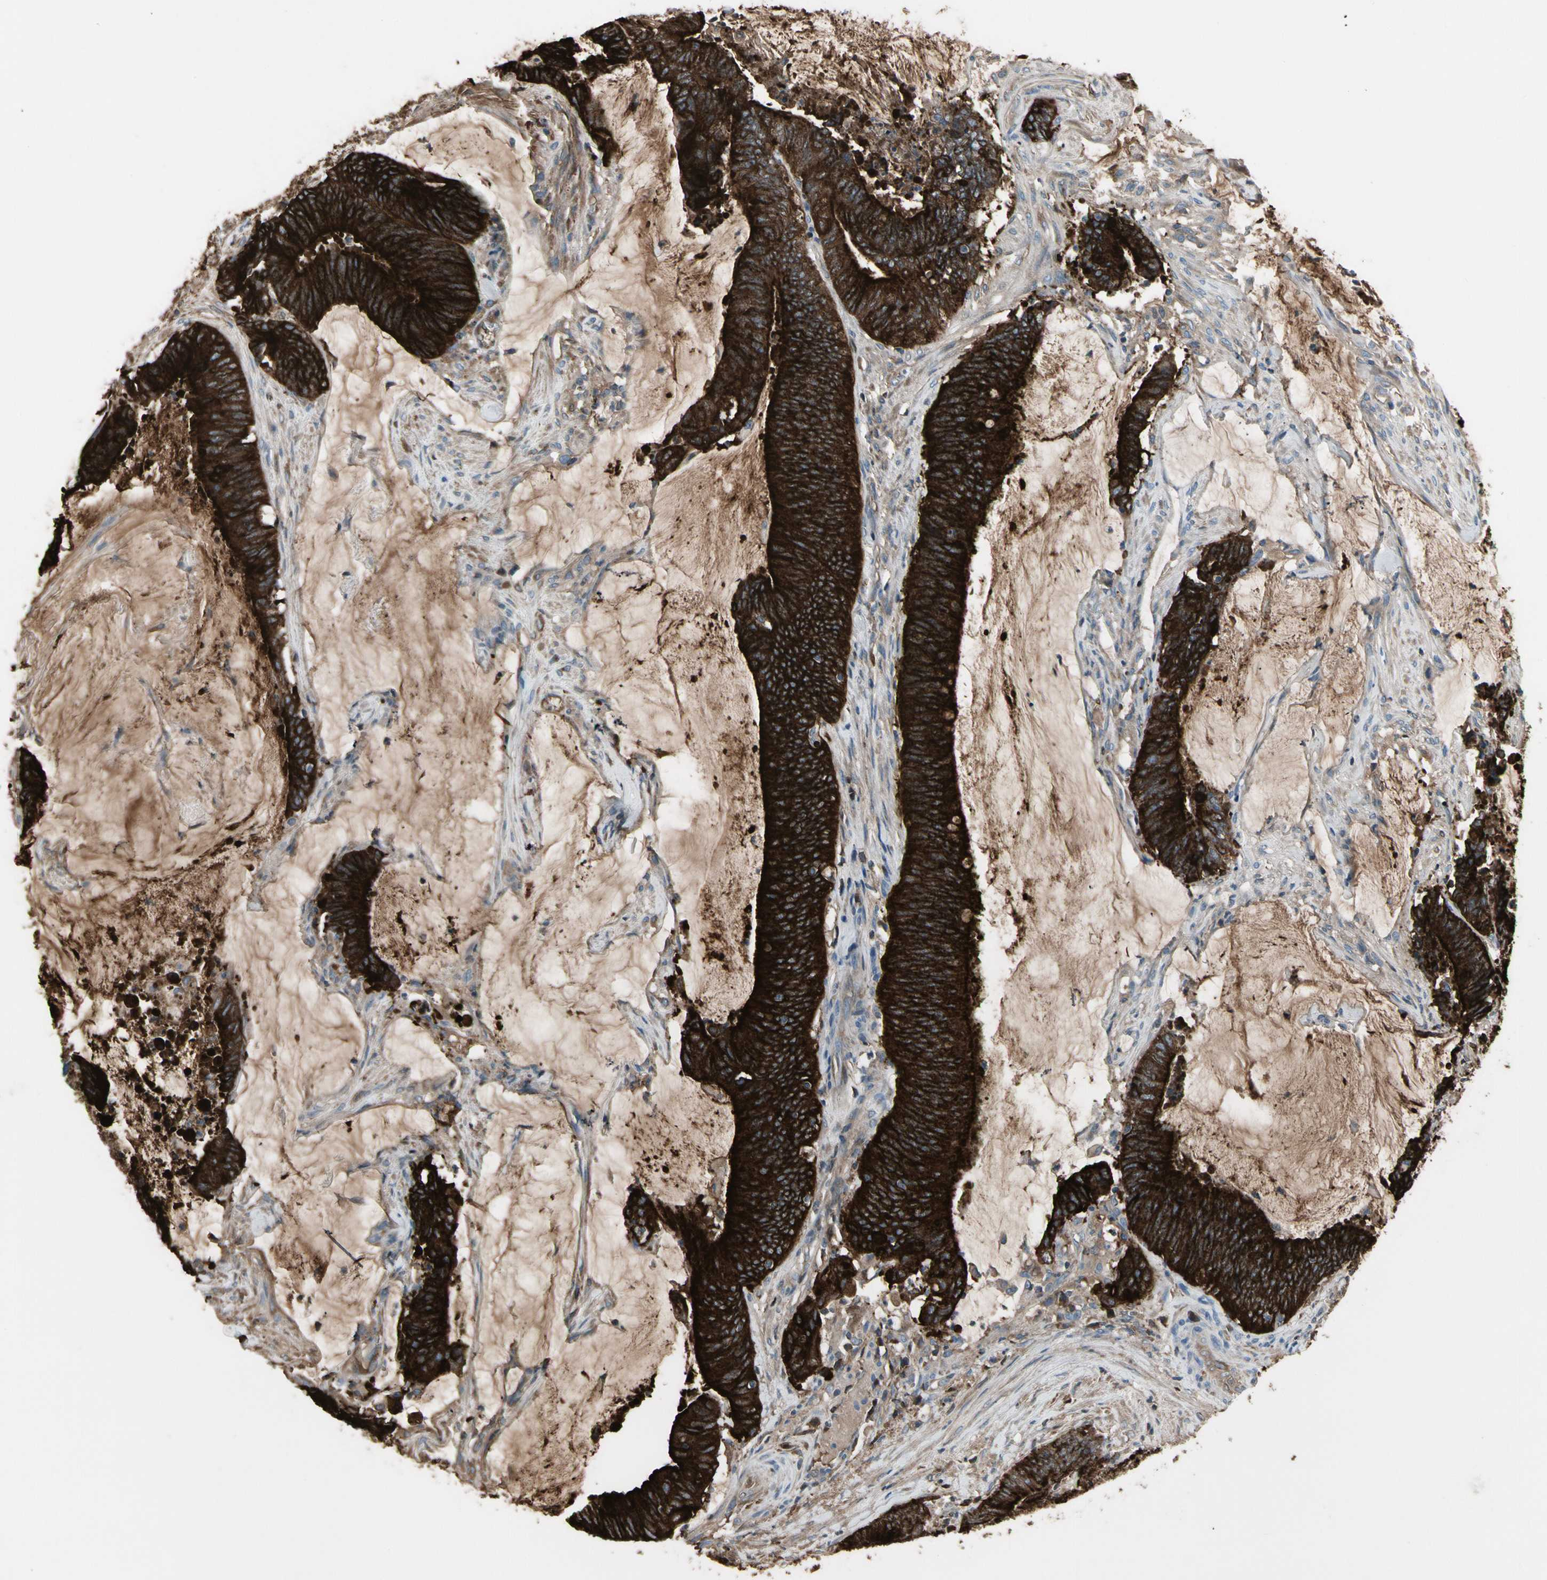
{"staining": {"intensity": "strong", "quantity": ">75%", "location": "cytoplasmic/membranous"}, "tissue": "colorectal cancer", "cell_type": "Tumor cells", "image_type": "cancer", "snomed": [{"axis": "morphology", "description": "Adenocarcinoma, NOS"}, {"axis": "topography", "description": "Rectum"}], "caption": "A micrograph of human colorectal cancer (adenocarcinoma) stained for a protein displays strong cytoplasmic/membranous brown staining in tumor cells.", "gene": "PIGR", "patient": {"sex": "female", "age": 66}}